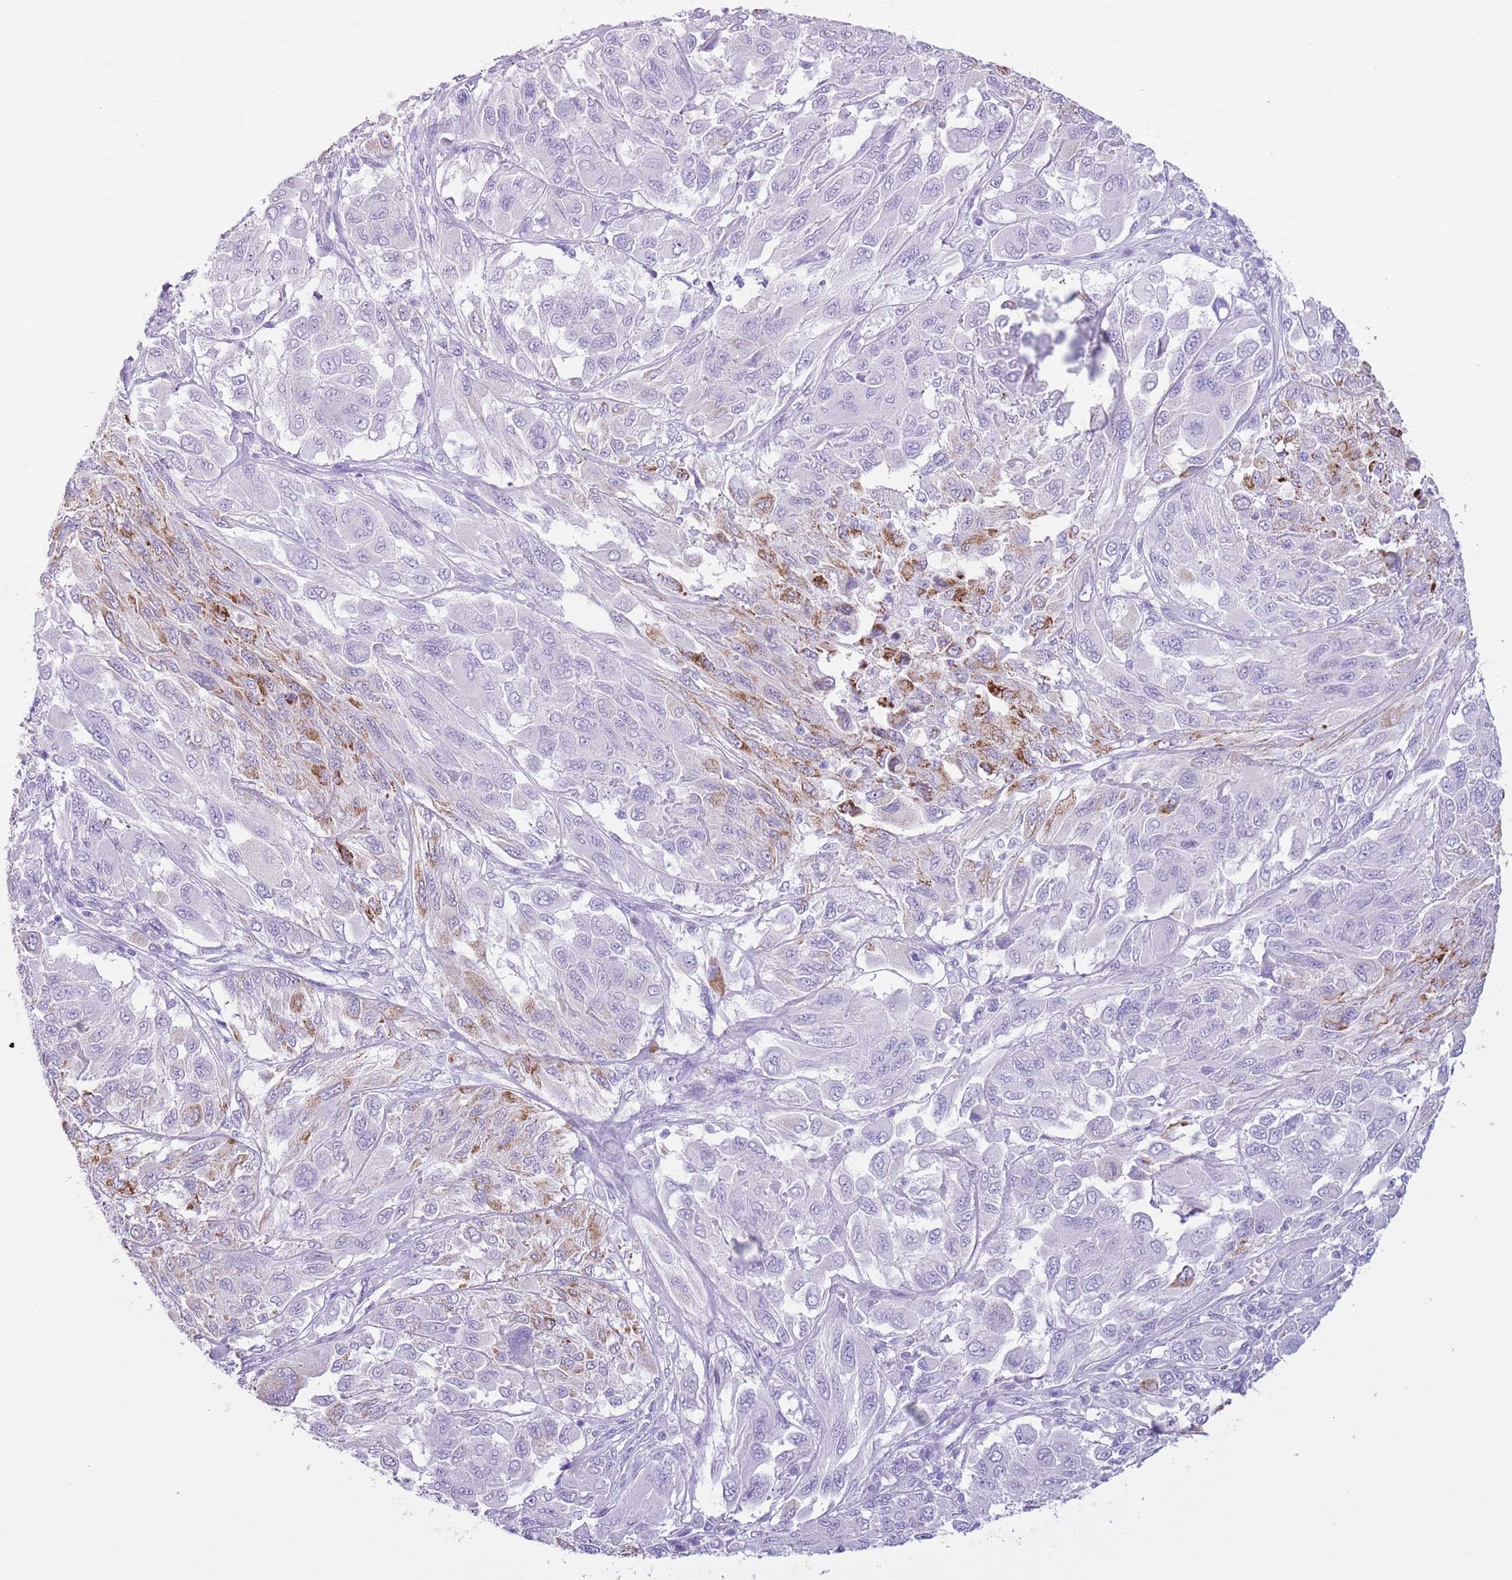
{"staining": {"intensity": "negative", "quantity": "none", "location": "none"}, "tissue": "melanoma", "cell_type": "Tumor cells", "image_type": "cancer", "snomed": [{"axis": "morphology", "description": "Malignant melanoma, NOS"}, {"axis": "topography", "description": "Skin"}], "caption": "A histopathology image of human melanoma is negative for staining in tumor cells.", "gene": "SLC7A14", "patient": {"sex": "female", "age": 91}}